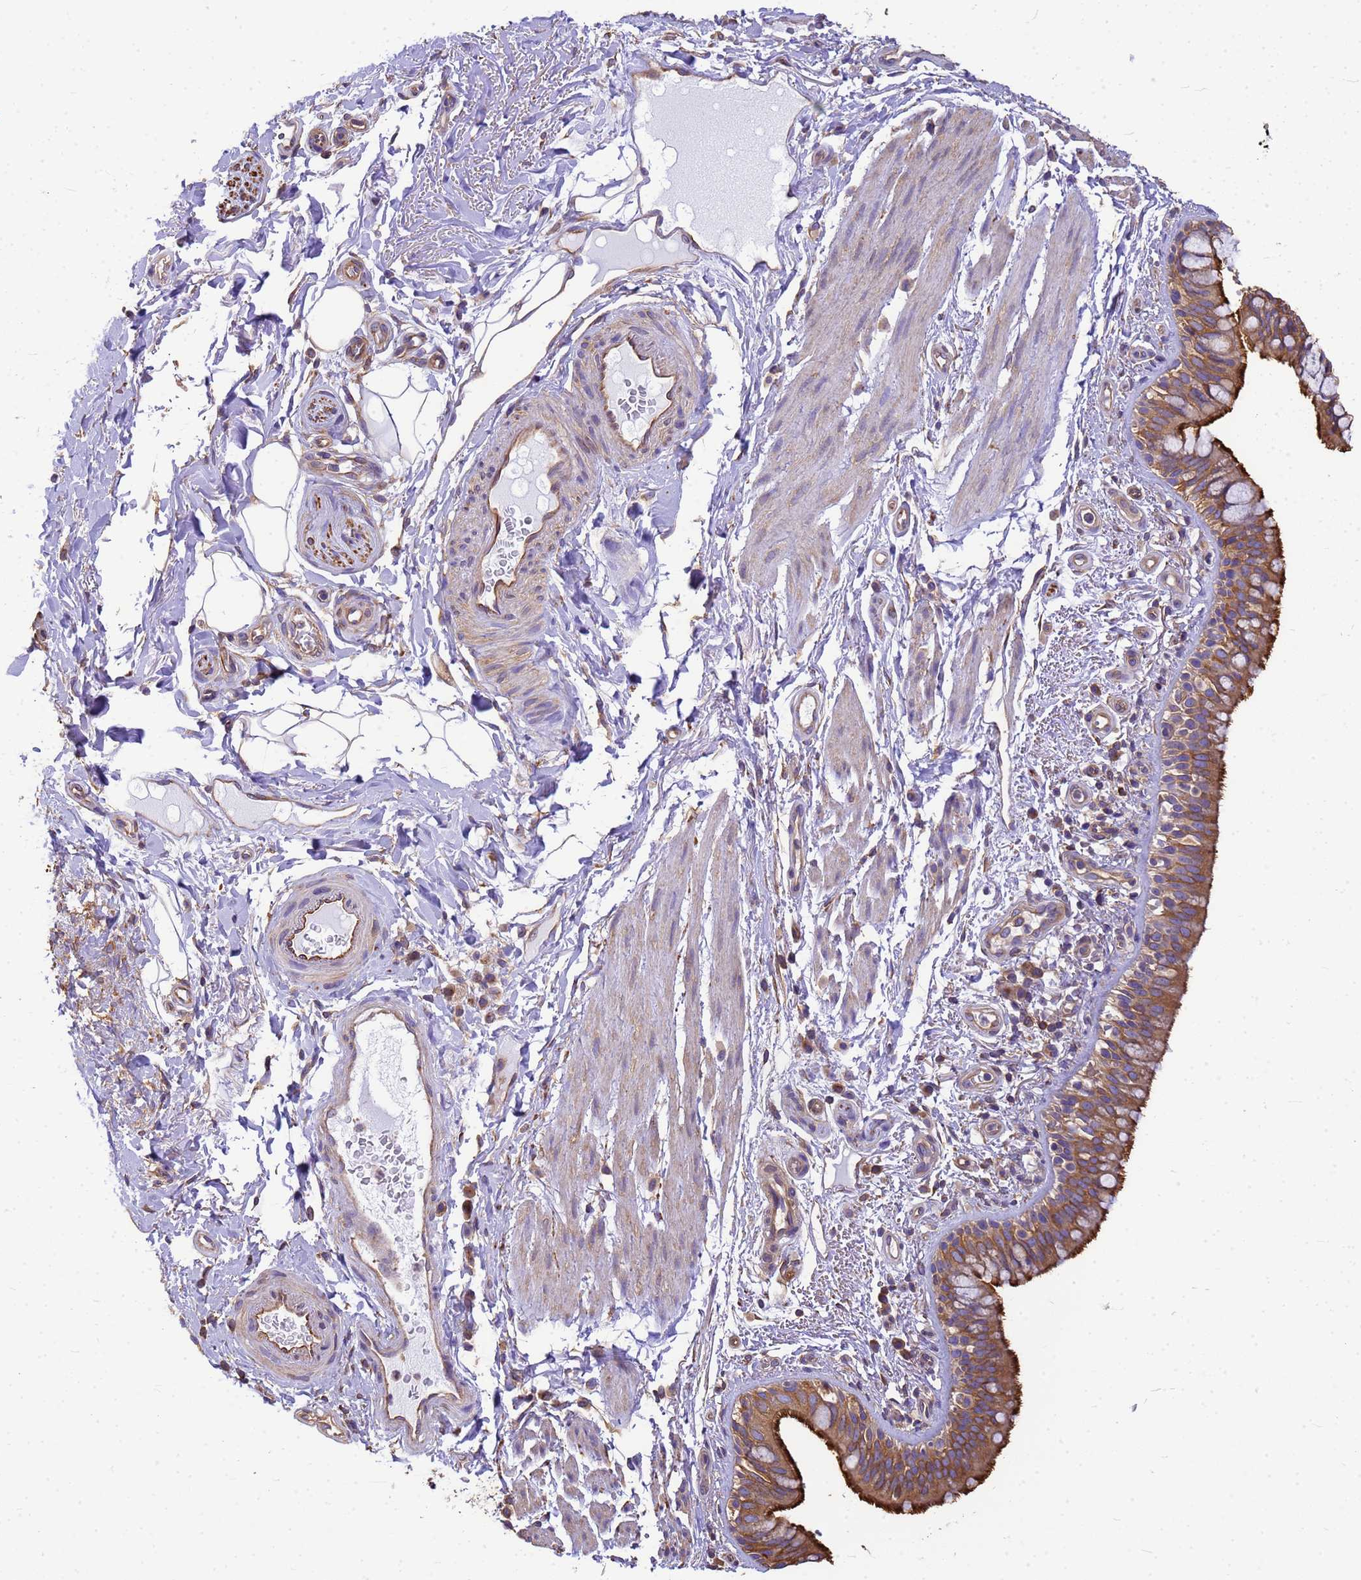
{"staining": {"intensity": "strong", "quantity": ">75%", "location": "cytoplasmic/membranous"}, "tissue": "bronchus", "cell_type": "Respiratory epithelial cells", "image_type": "normal", "snomed": [{"axis": "morphology", "description": "Normal tissue, NOS"}, {"axis": "morphology", "description": "Neoplasm, uncertain whether benign or malignant"}, {"axis": "topography", "description": "Bronchus"}, {"axis": "topography", "description": "Lung"}], "caption": "The micrograph reveals staining of normal bronchus, revealing strong cytoplasmic/membranous protein staining (brown color) within respiratory epithelial cells.", "gene": "ENSG00000198211", "patient": {"sex": "male", "age": 55}}